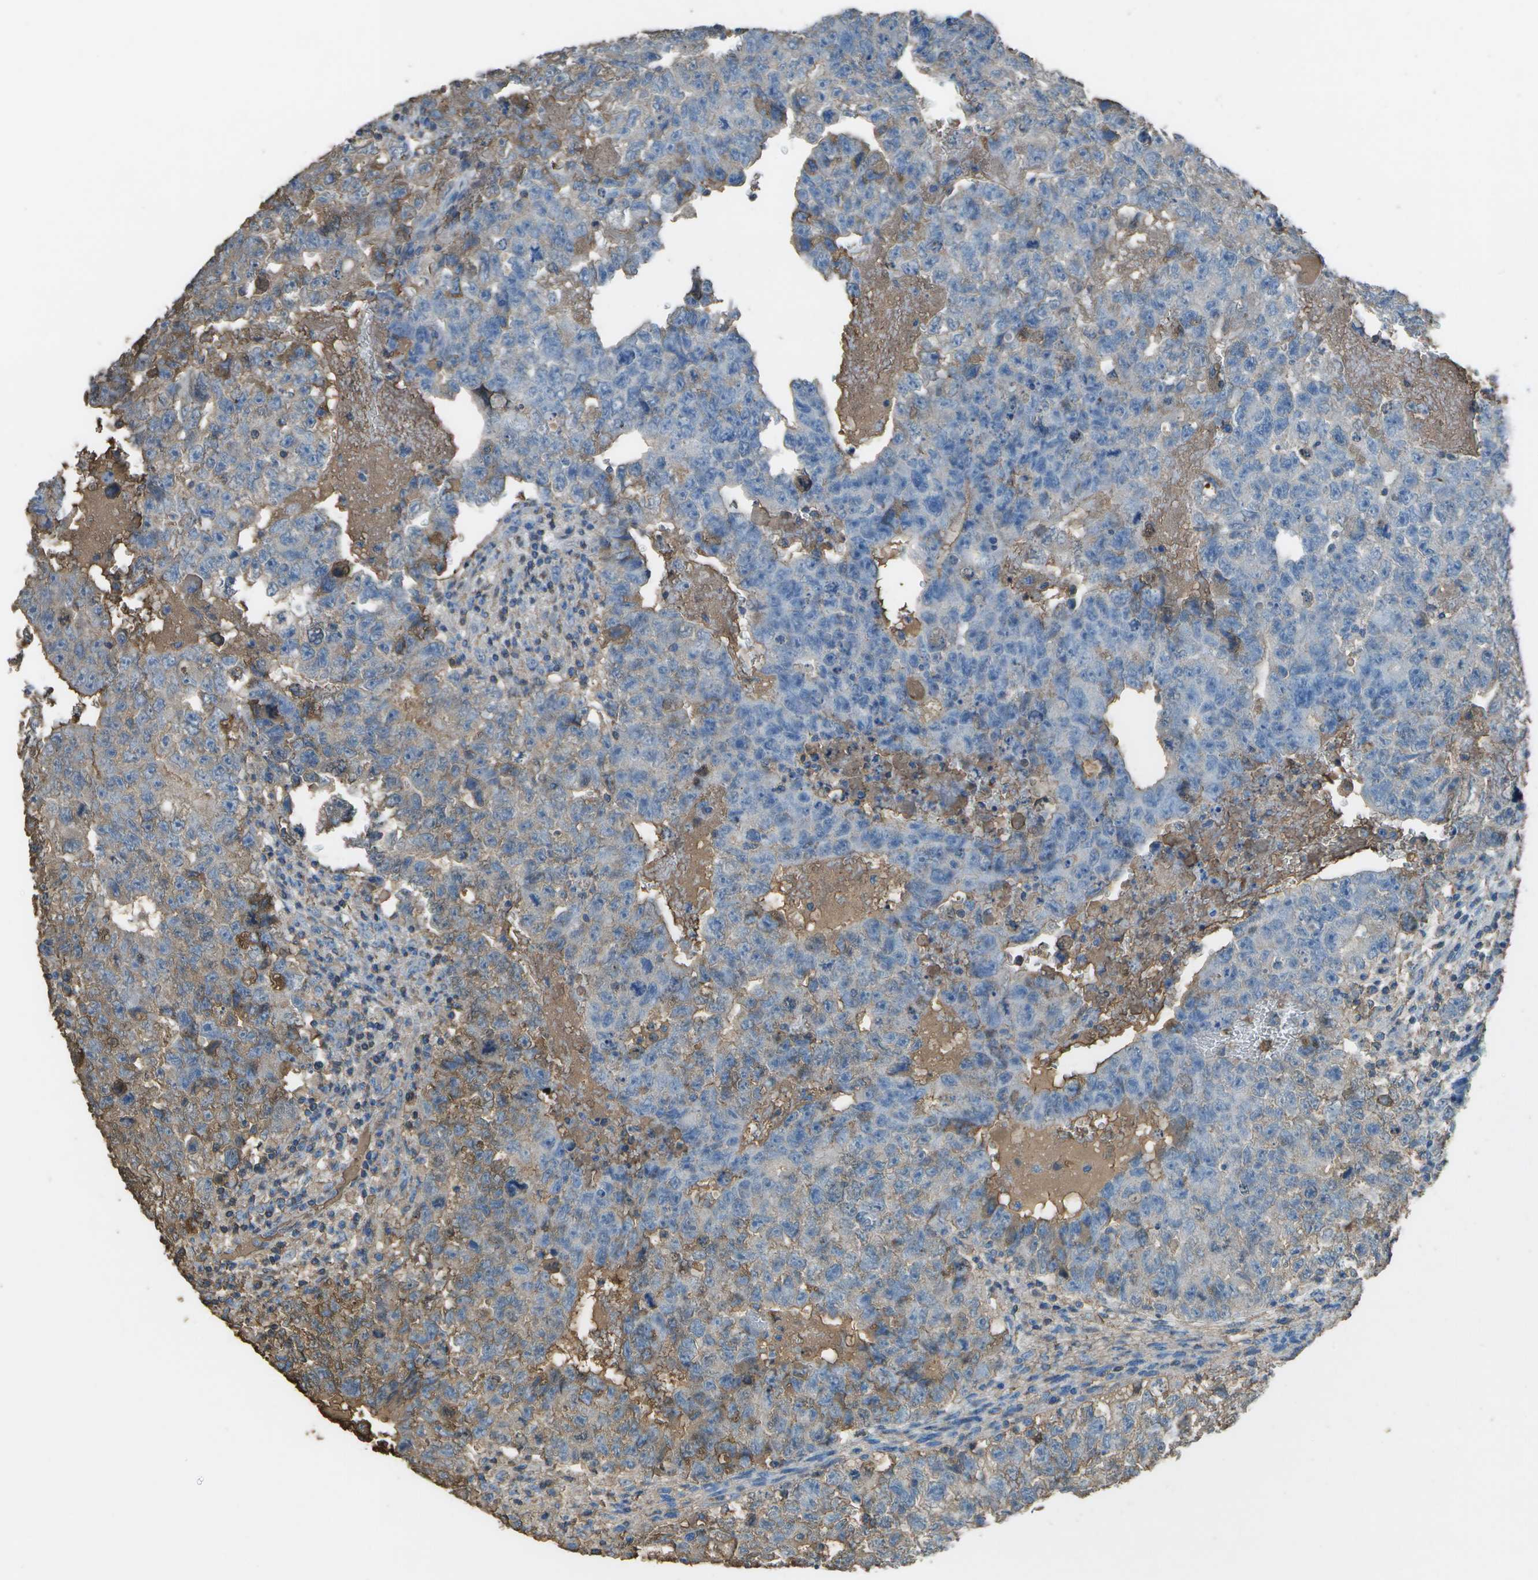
{"staining": {"intensity": "moderate", "quantity": "<25%", "location": "cytoplasmic/membranous"}, "tissue": "testis cancer", "cell_type": "Tumor cells", "image_type": "cancer", "snomed": [{"axis": "morphology", "description": "Seminoma, NOS"}, {"axis": "morphology", "description": "Carcinoma, Embryonal, NOS"}, {"axis": "topography", "description": "Testis"}], "caption": "Immunohistochemistry (DAB (3,3'-diaminobenzidine)) staining of human testis cancer (embryonal carcinoma) demonstrates moderate cytoplasmic/membranous protein expression in about <25% of tumor cells.", "gene": "CYP4F11", "patient": {"sex": "male", "age": 38}}